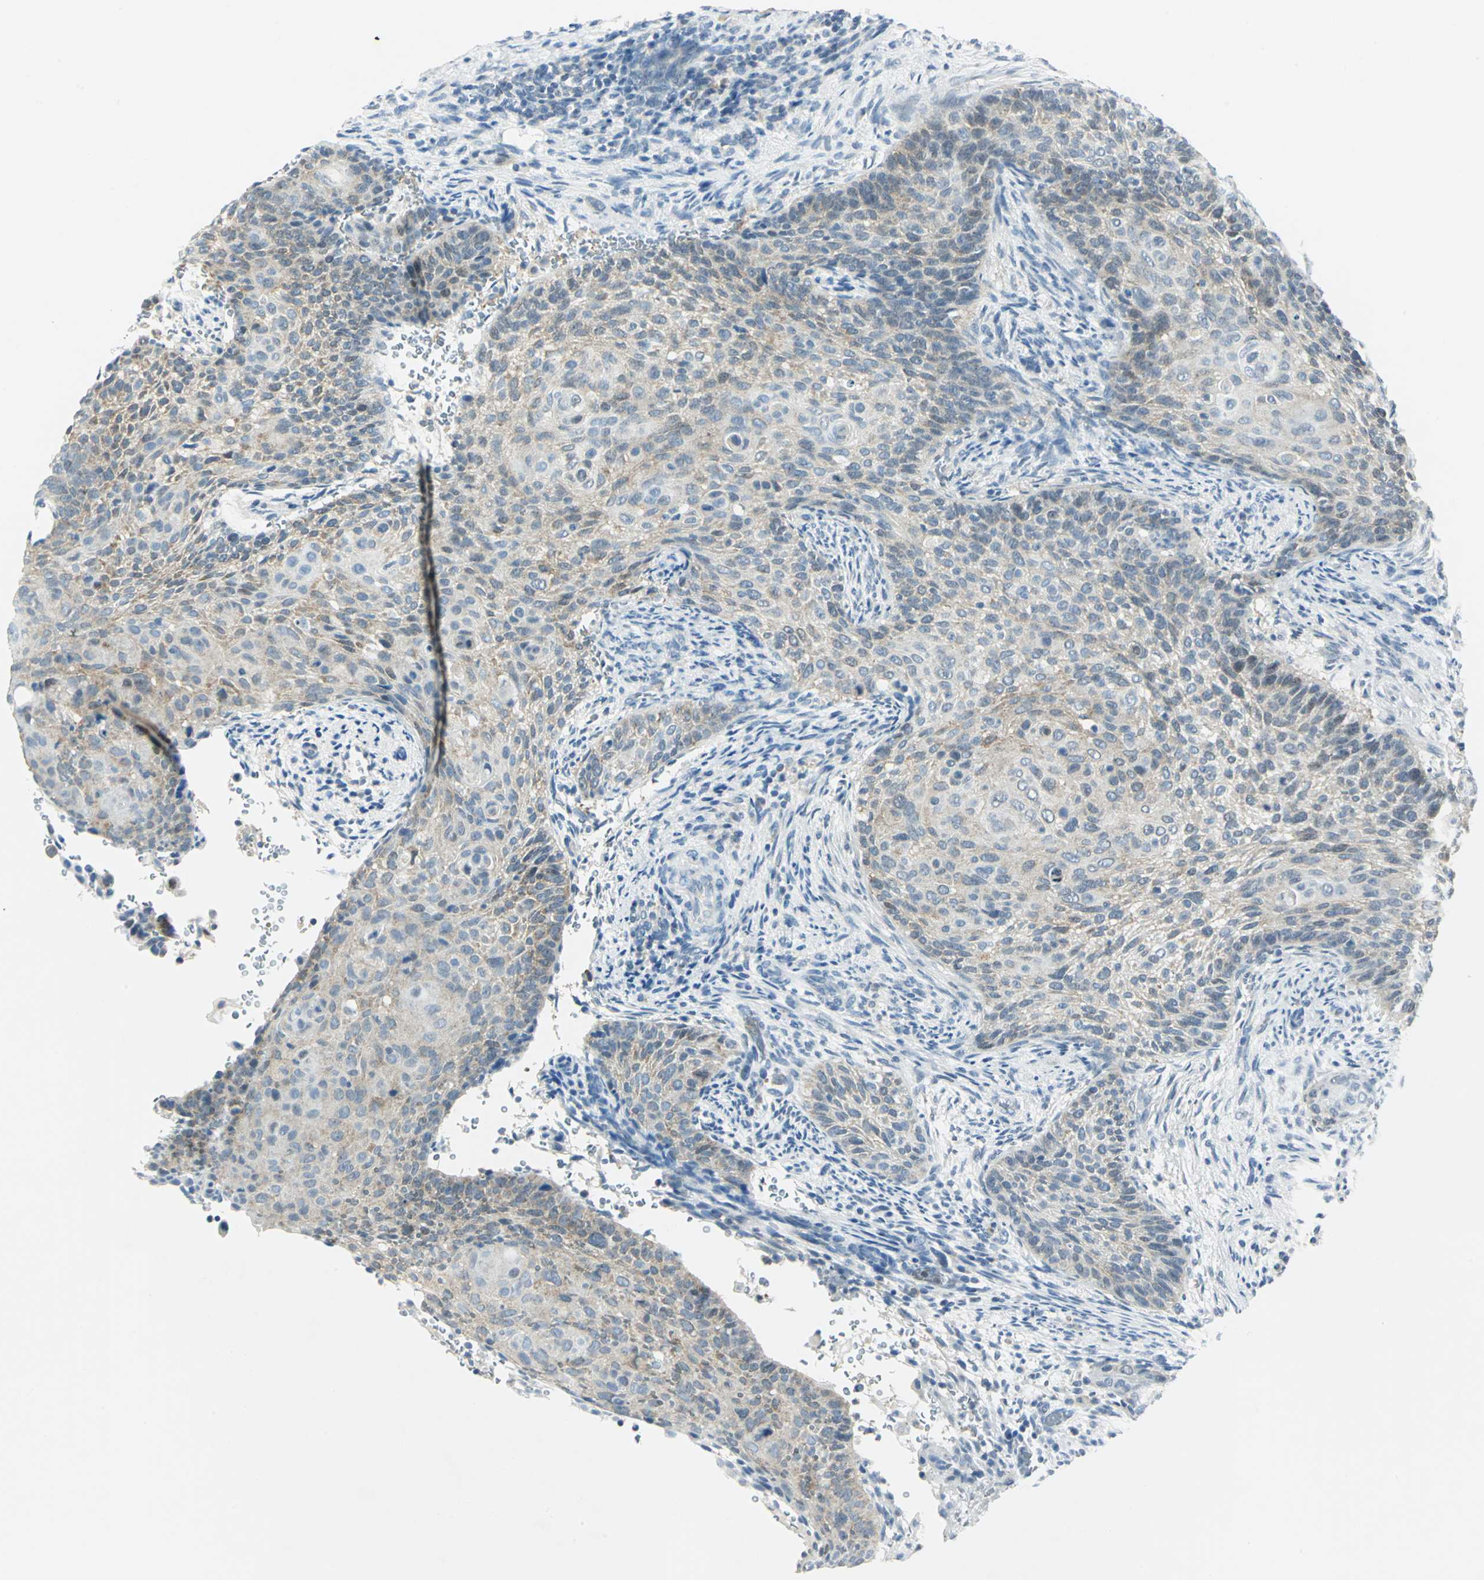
{"staining": {"intensity": "weak", "quantity": ">75%", "location": "cytoplasmic/membranous"}, "tissue": "cervical cancer", "cell_type": "Tumor cells", "image_type": "cancer", "snomed": [{"axis": "morphology", "description": "Squamous cell carcinoma, NOS"}, {"axis": "topography", "description": "Cervix"}], "caption": "DAB (3,3'-diaminobenzidine) immunohistochemical staining of cervical cancer displays weak cytoplasmic/membranous protein positivity in about >75% of tumor cells.", "gene": "ALDOA", "patient": {"sex": "female", "age": 33}}